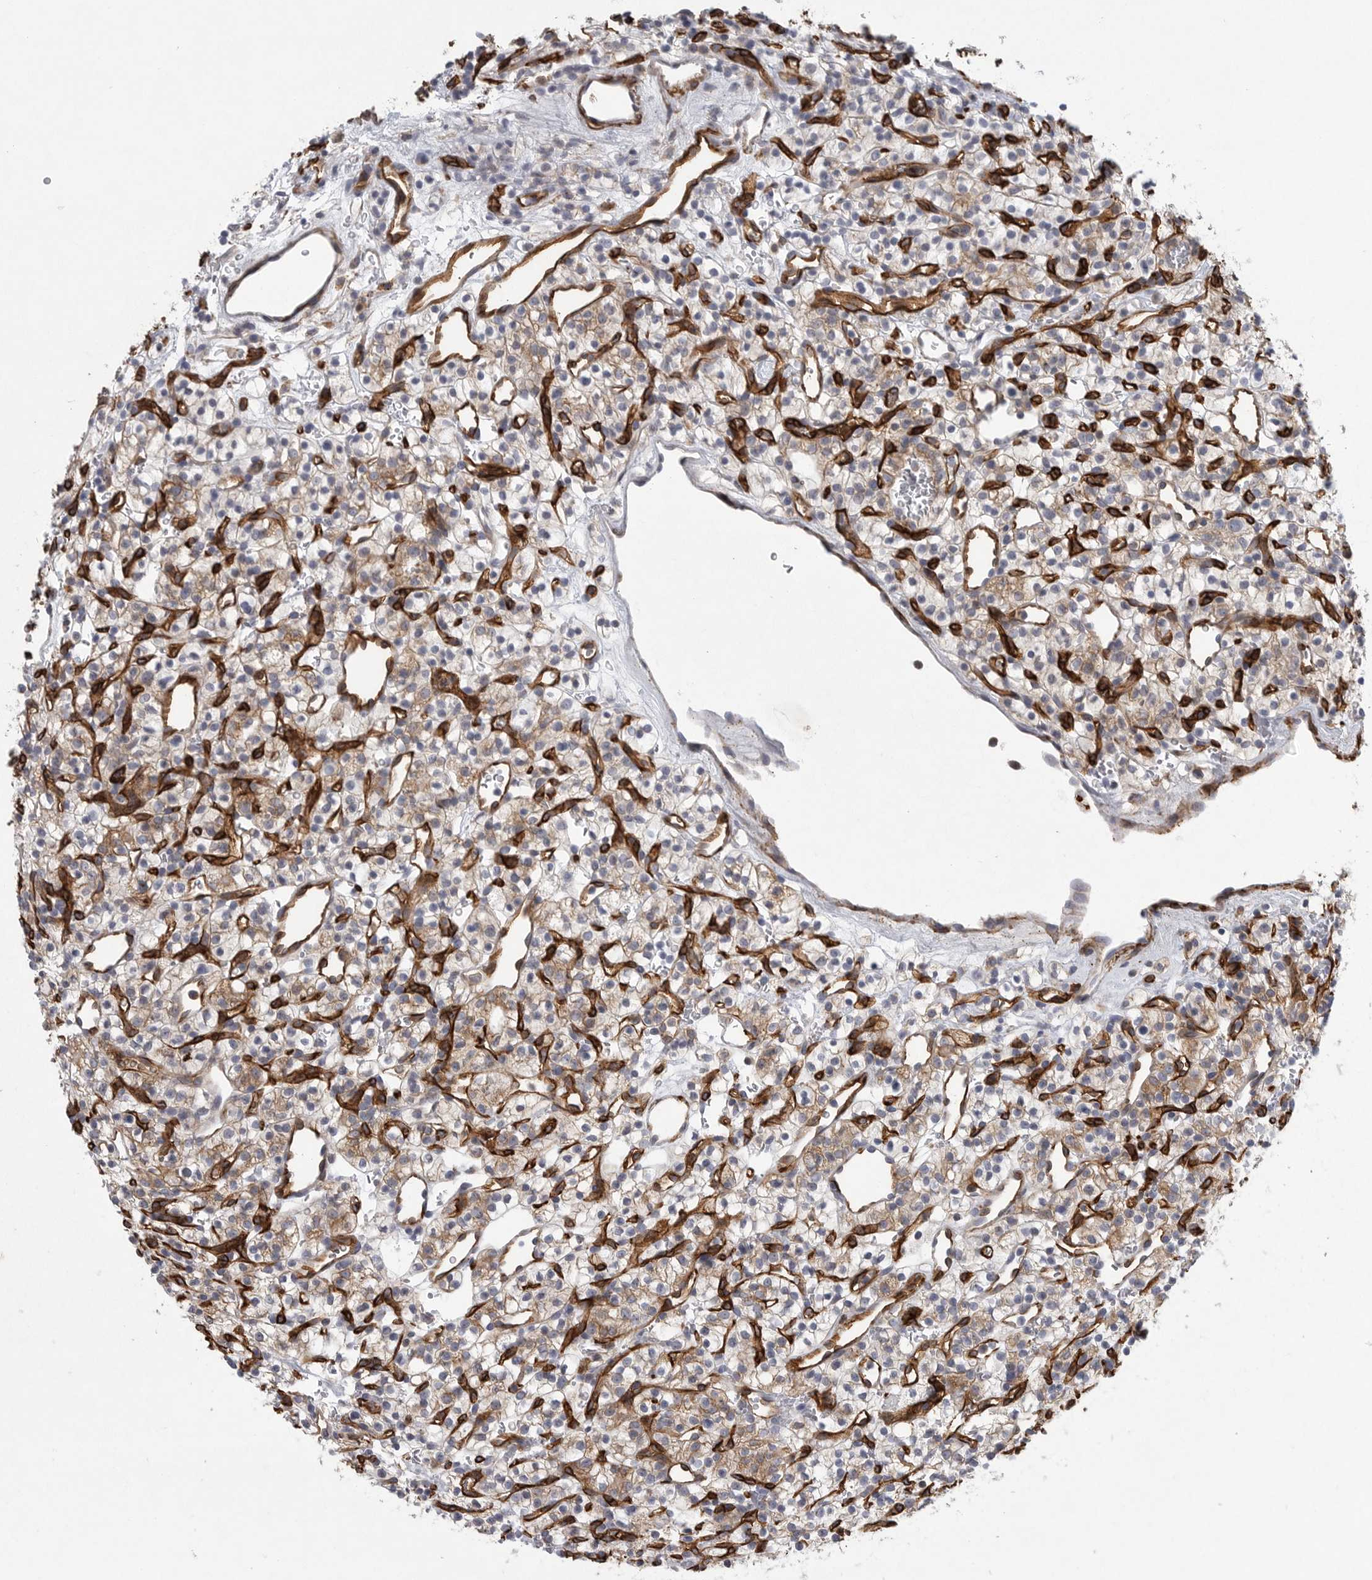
{"staining": {"intensity": "weak", "quantity": "25%-75%", "location": "cytoplasmic/membranous"}, "tissue": "renal cancer", "cell_type": "Tumor cells", "image_type": "cancer", "snomed": [{"axis": "morphology", "description": "Adenocarcinoma, NOS"}, {"axis": "topography", "description": "Kidney"}], "caption": "IHC of adenocarcinoma (renal) exhibits low levels of weak cytoplasmic/membranous expression in about 25%-75% of tumor cells.", "gene": "MINPP1", "patient": {"sex": "female", "age": 57}}